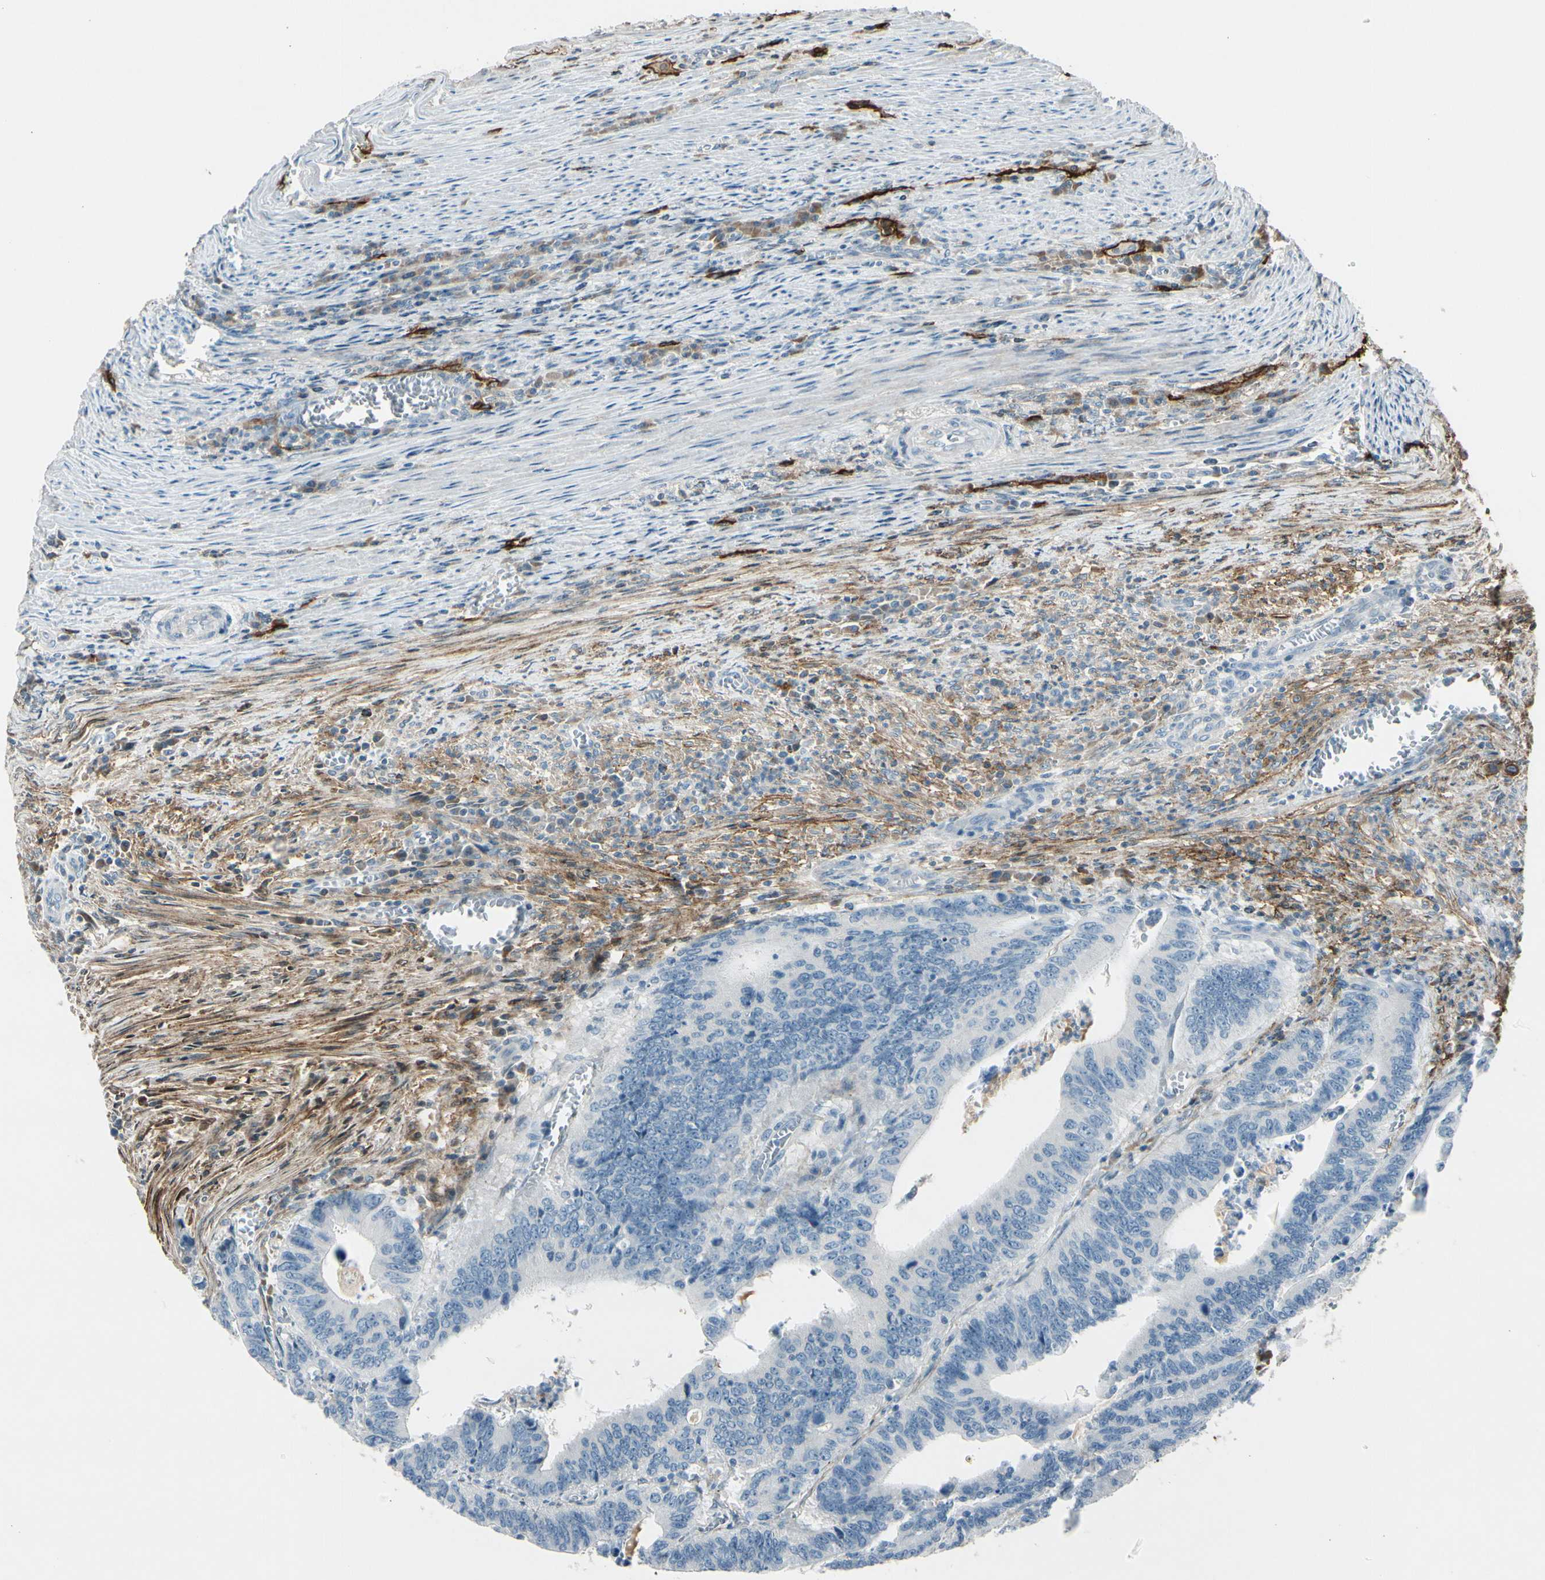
{"staining": {"intensity": "negative", "quantity": "none", "location": "none"}, "tissue": "colorectal cancer", "cell_type": "Tumor cells", "image_type": "cancer", "snomed": [{"axis": "morphology", "description": "Adenocarcinoma, NOS"}, {"axis": "topography", "description": "Colon"}], "caption": "This is an immunohistochemistry (IHC) image of human colorectal cancer. There is no positivity in tumor cells.", "gene": "PDPN", "patient": {"sex": "male", "age": 72}}